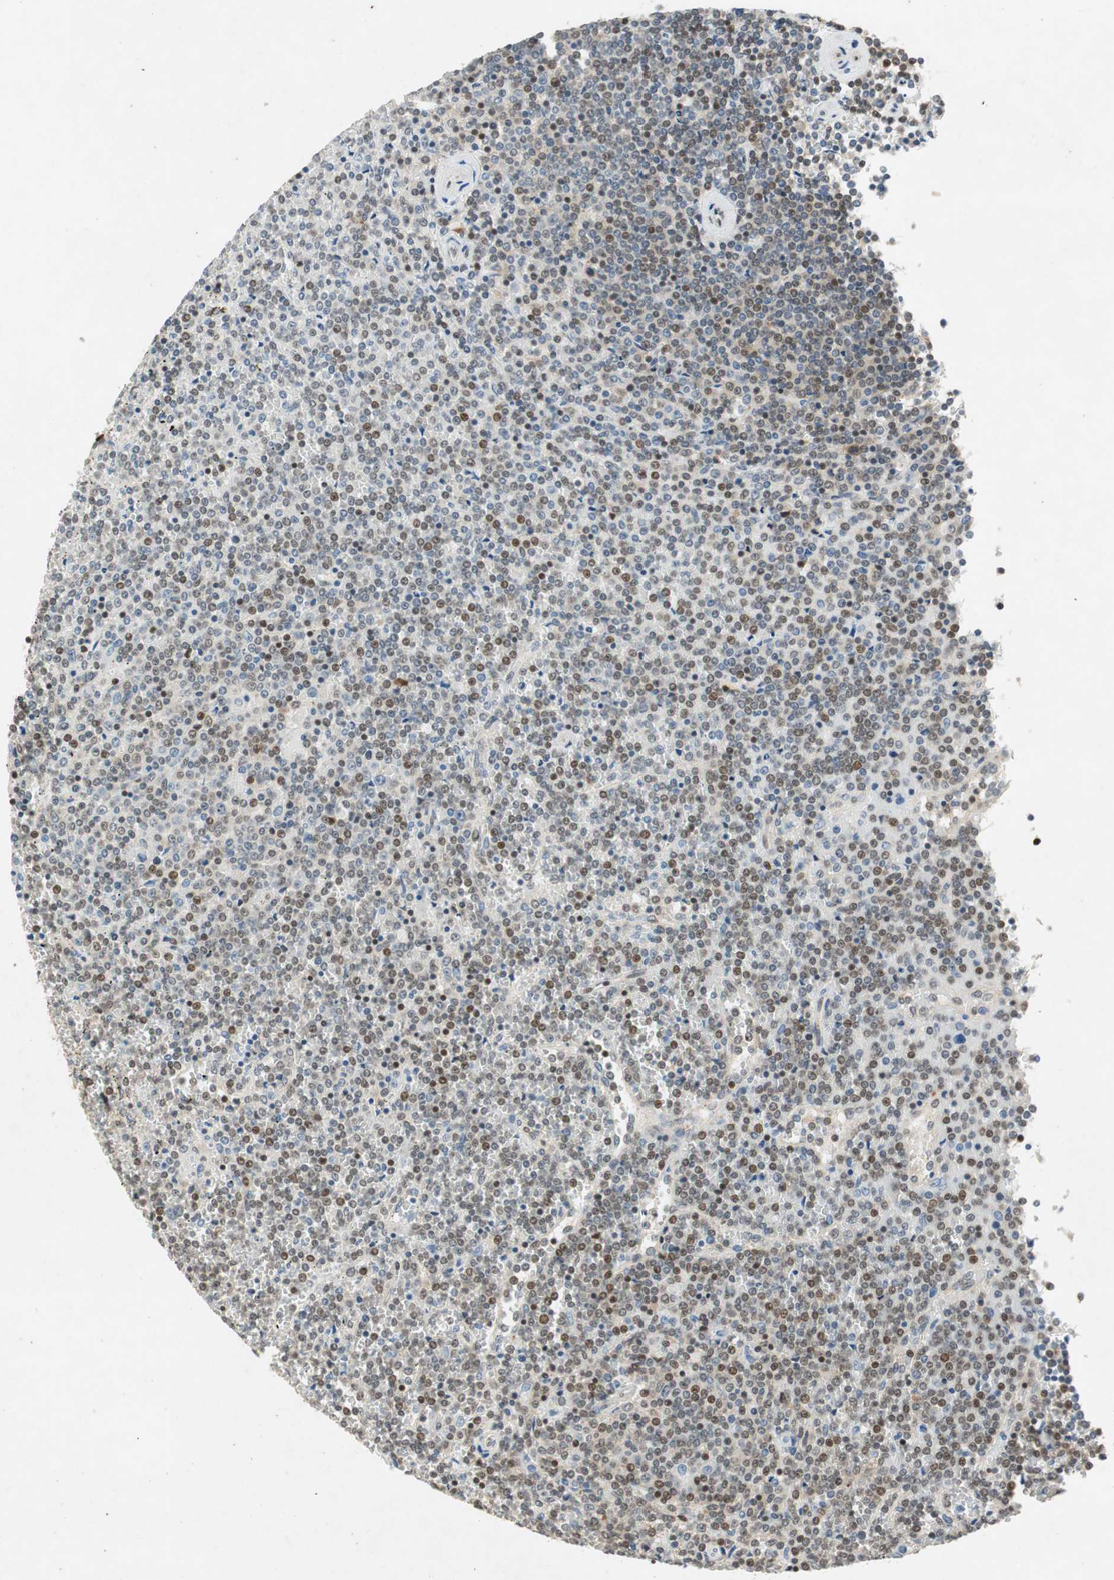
{"staining": {"intensity": "moderate", "quantity": "25%-75%", "location": "nuclear"}, "tissue": "lymphoma", "cell_type": "Tumor cells", "image_type": "cancer", "snomed": [{"axis": "morphology", "description": "Malignant lymphoma, non-Hodgkin's type, Low grade"}, {"axis": "topography", "description": "Spleen"}], "caption": "High-power microscopy captured an immunohistochemistry photomicrograph of lymphoma, revealing moderate nuclear staining in approximately 25%-75% of tumor cells.", "gene": "NCBP3", "patient": {"sex": "female", "age": 19}}